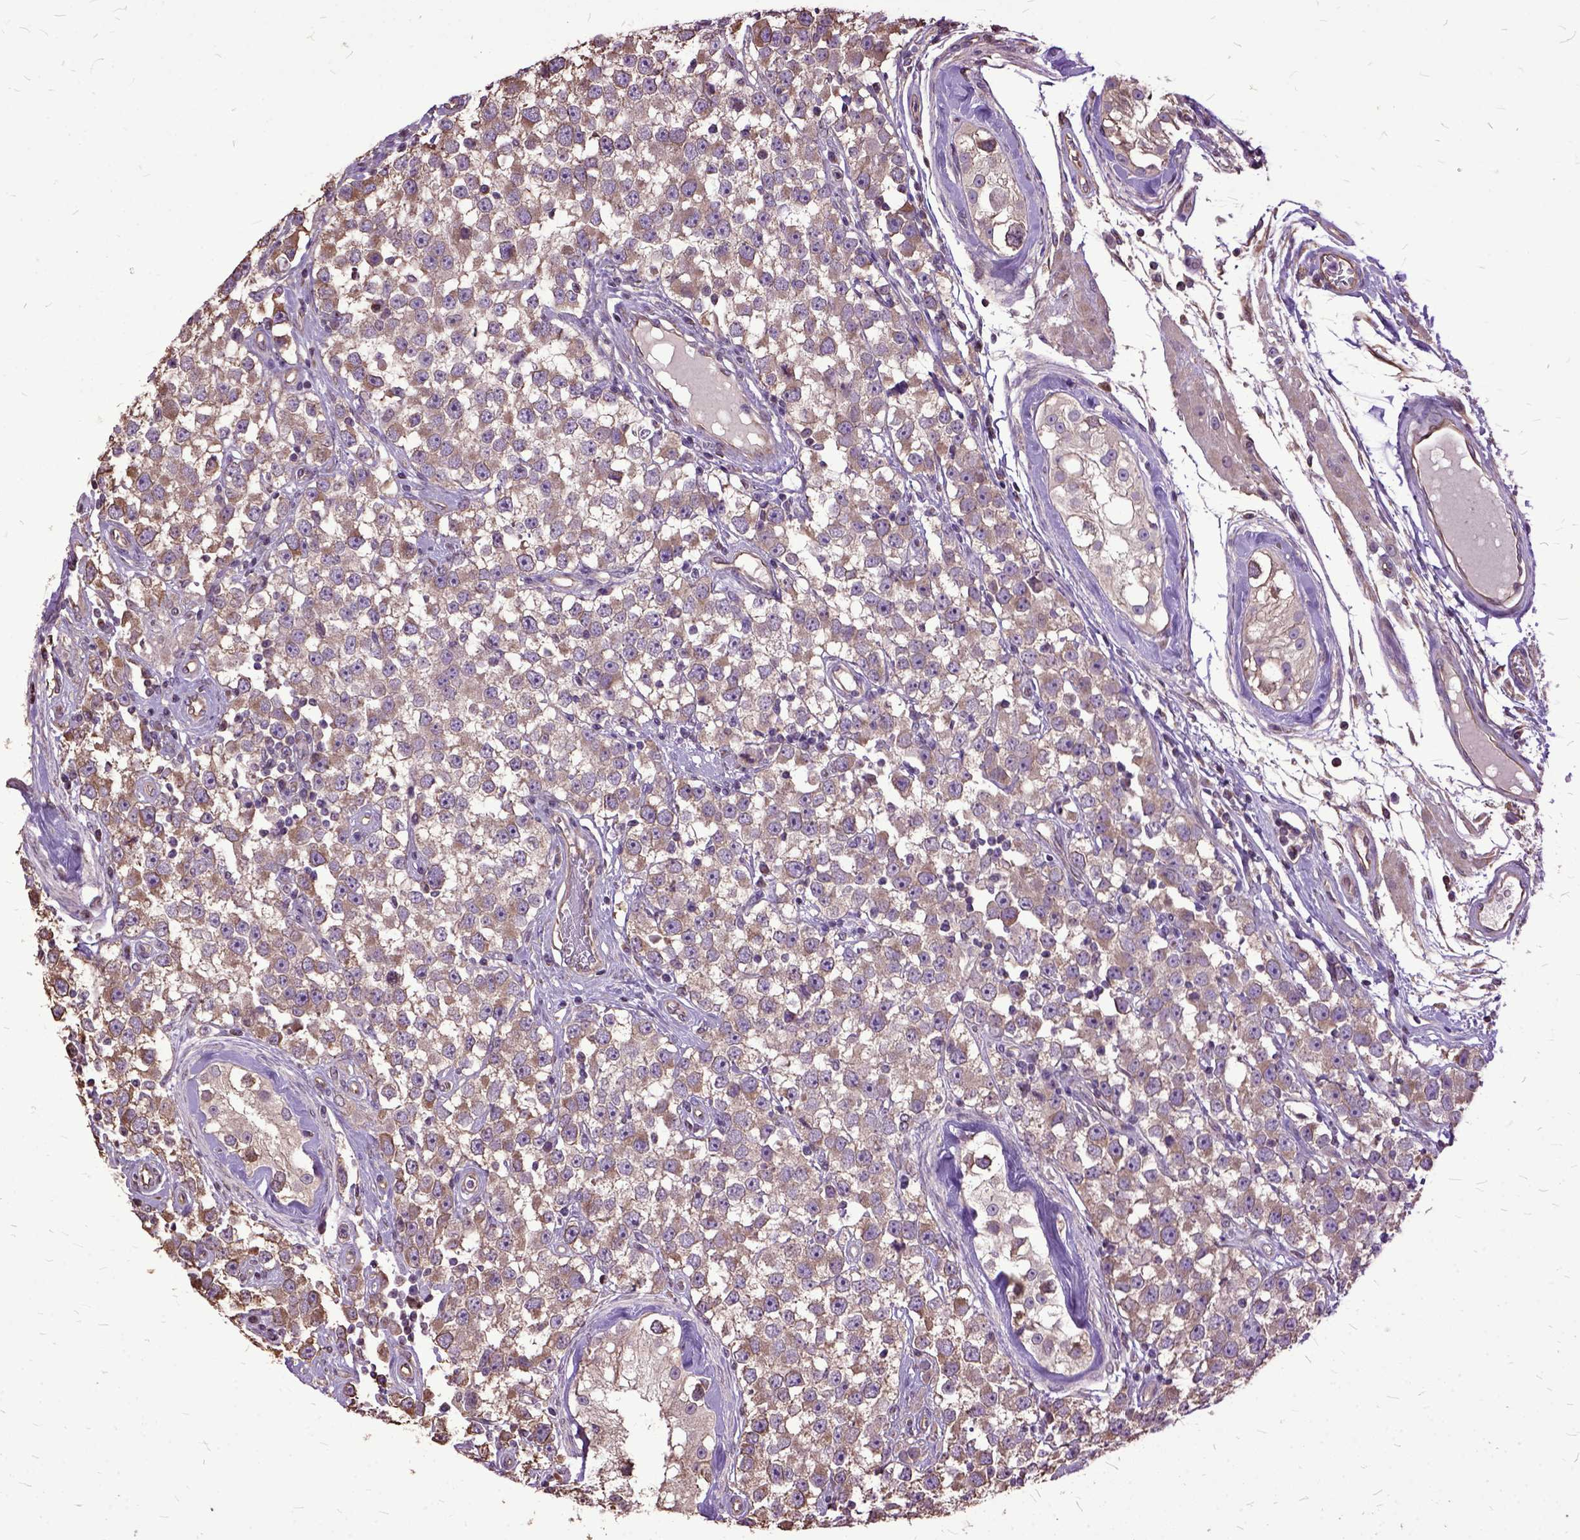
{"staining": {"intensity": "moderate", "quantity": "<25%", "location": "cytoplasmic/membranous"}, "tissue": "testis cancer", "cell_type": "Tumor cells", "image_type": "cancer", "snomed": [{"axis": "morphology", "description": "Seminoma, NOS"}, {"axis": "topography", "description": "Testis"}], "caption": "High-power microscopy captured an immunohistochemistry (IHC) image of testis cancer (seminoma), revealing moderate cytoplasmic/membranous staining in approximately <25% of tumor cells.", "gene": "AREG", "patient": {"sex": "male", "age": 34}}